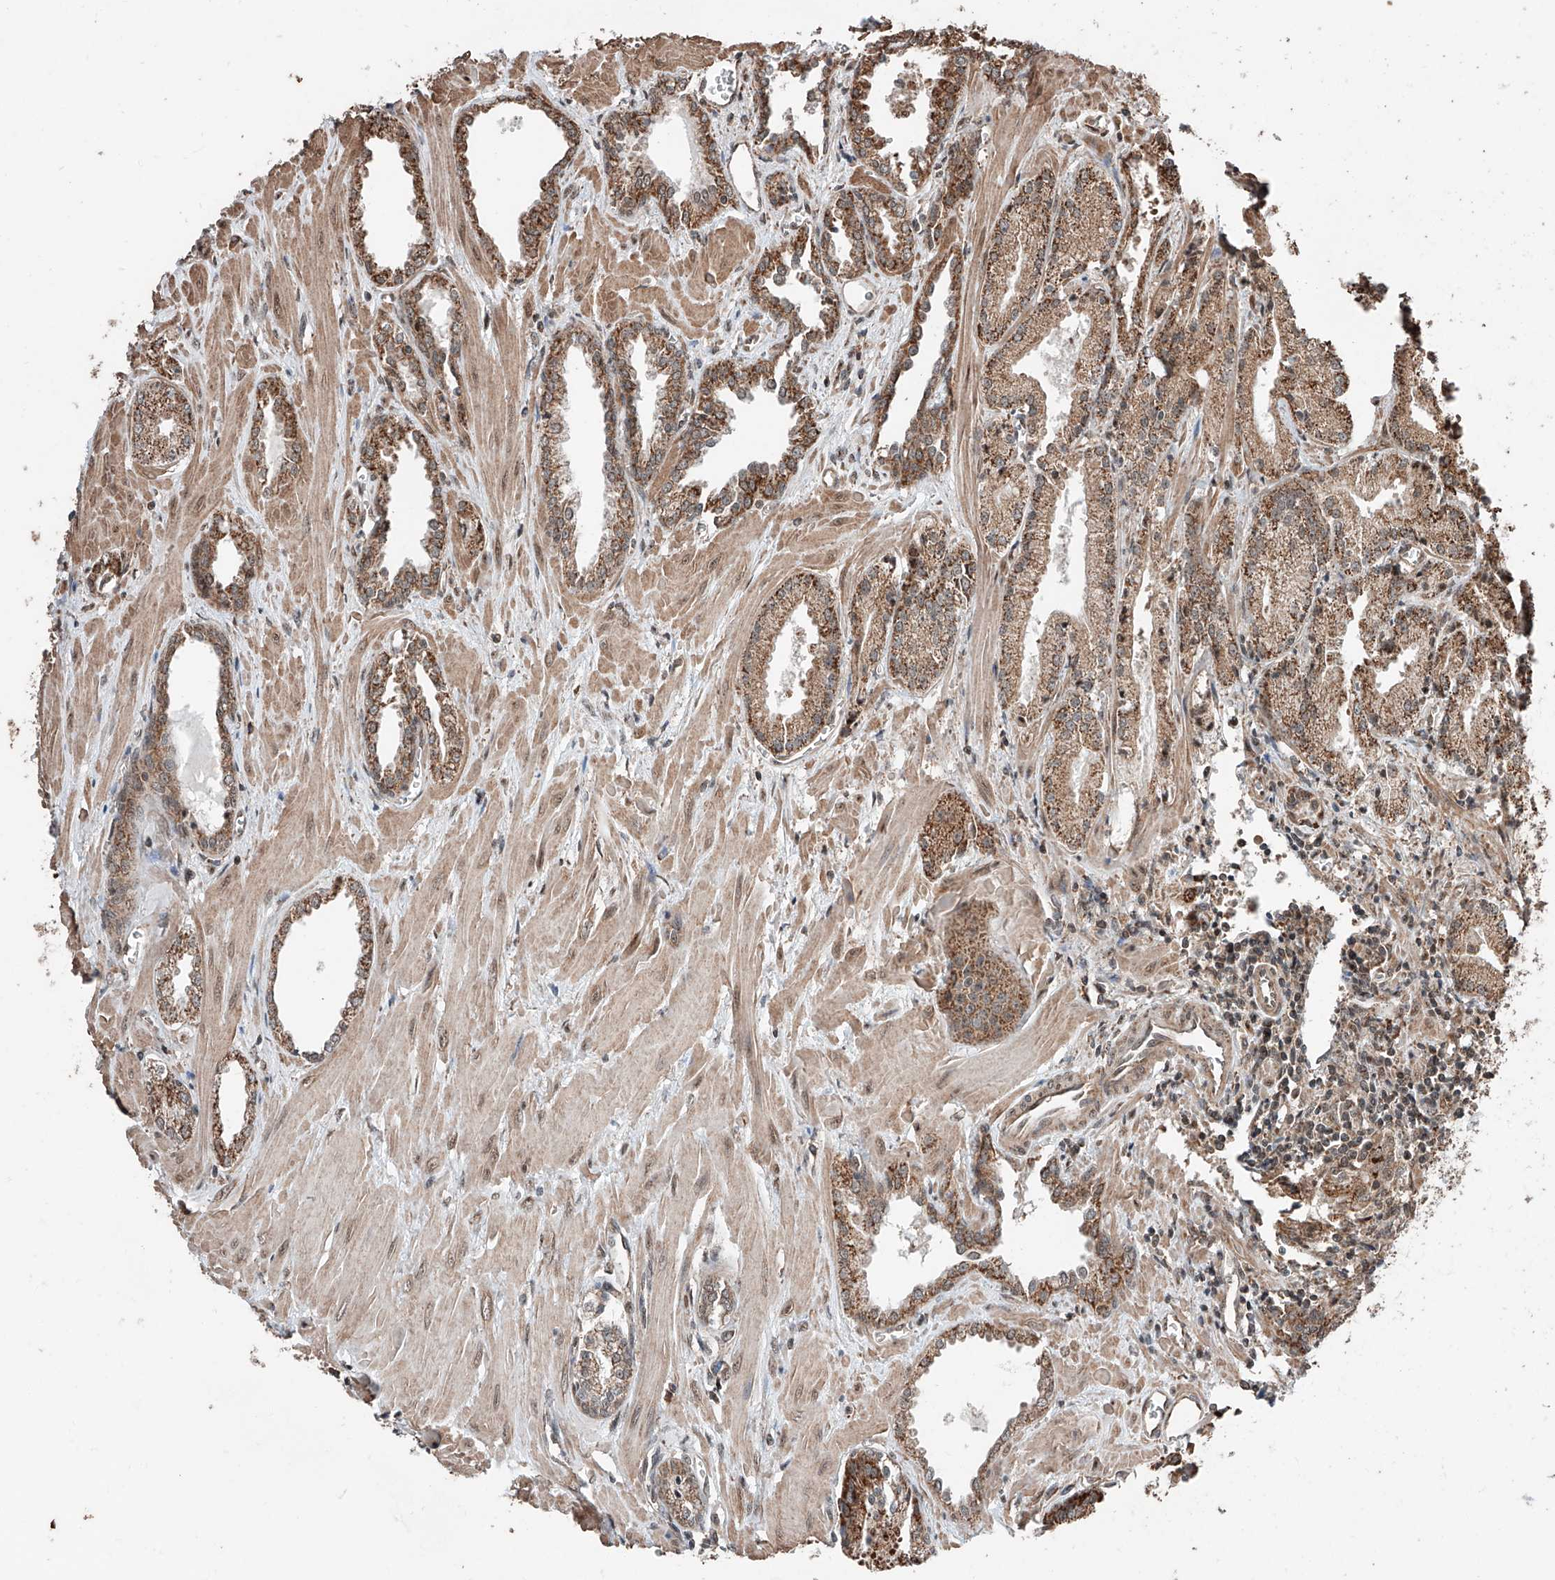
{"staining": {"intensity": "strong", "quantity": ">75%", "location": "cytoplasmic/membranous"}, "tissue": "prostate cancer", "cell_type": "Tumor cells", "image_type": "cancer", "snomed": [{"axis": "morphology", "description": "Adenocarcinoma, Low grade"}, {"axis": "topography", "description": "Prostate"}], "caption": "Tumor cells reveal high levels of strong cytoplasmic/membranous staining in about >75% of cells in human prostate cancer.", "gene": "ZNF445", "patient": {"sex": "male", "age": 67}}